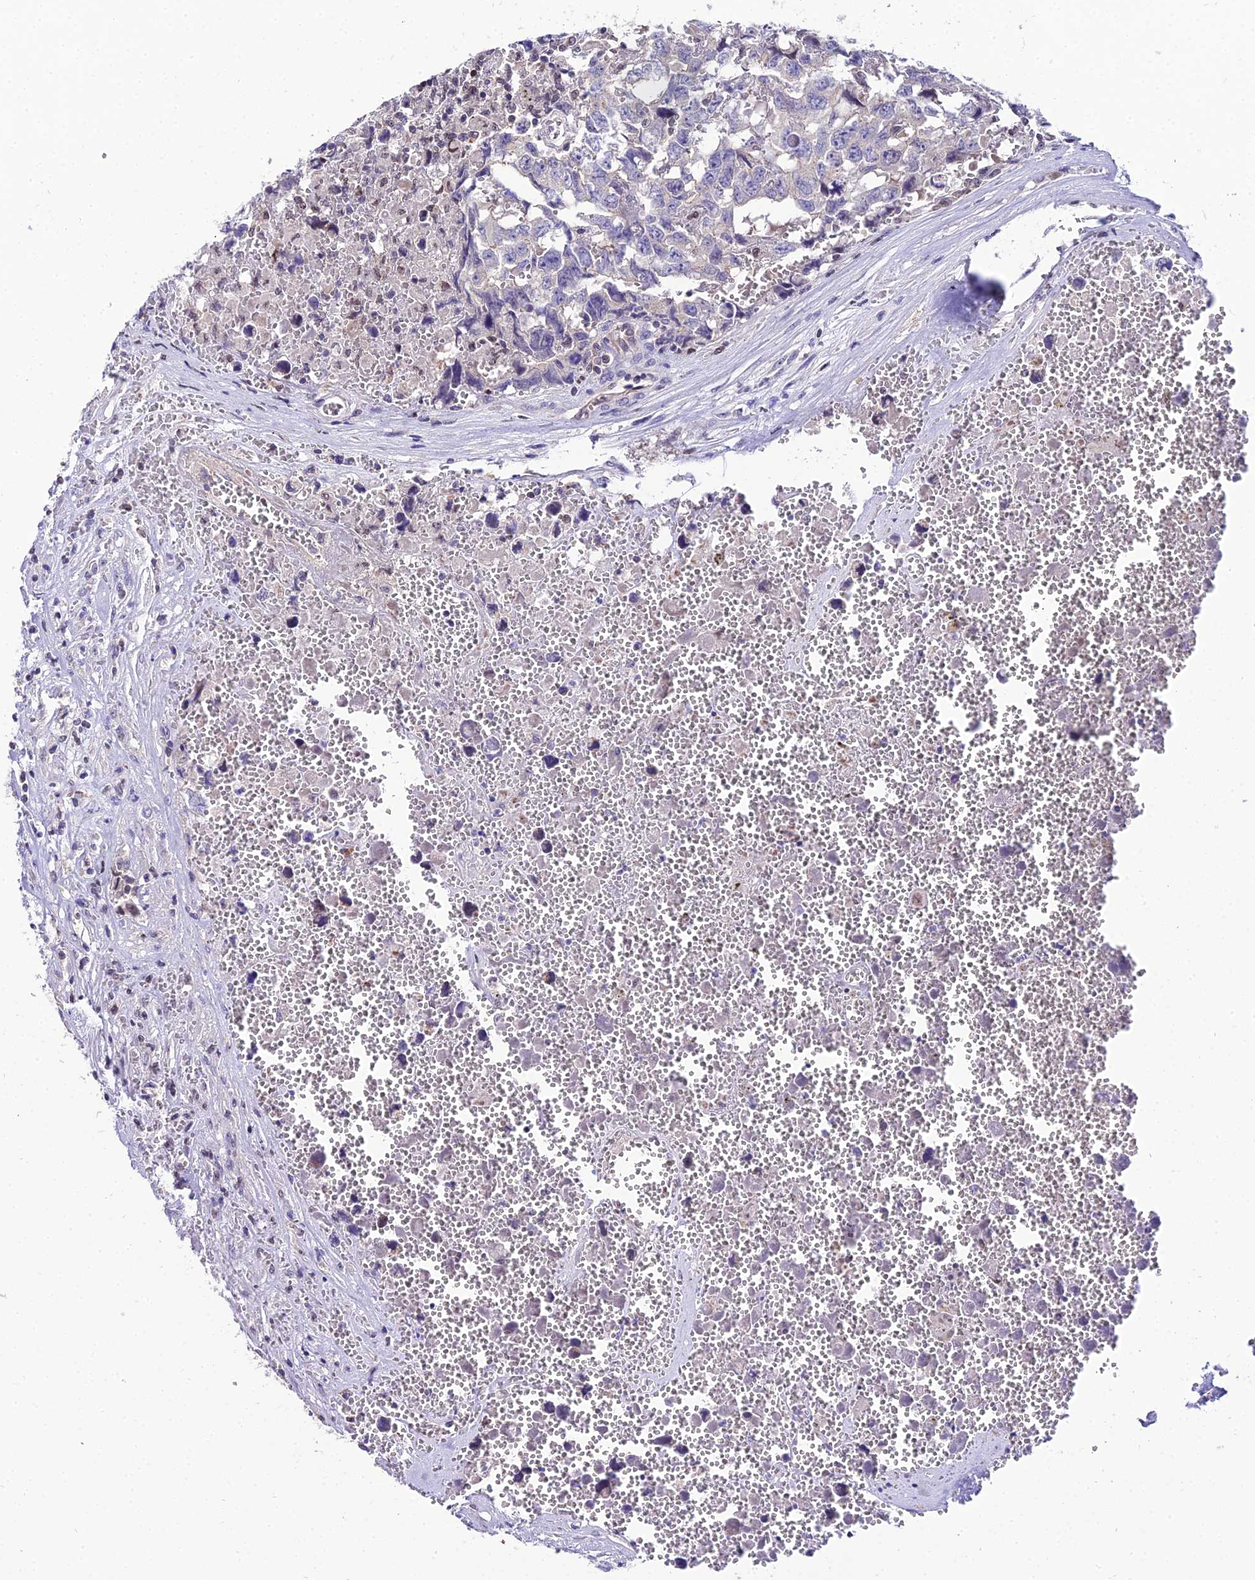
{"staining": {"intensity": "negative", "quantity": "none", "location": "none"}, "tissue": "testis cancer", "cell_type": "Tumor cells", "image_type": "cancer", "snomed": [{"axis": "morphology", "description": "Carcinoma, Embryonal, NOS"}, {"axis": "topography", "description": "Testis"}], "caption": "DAB (3,3'-diaminobenzidine) immunohistochemical staining of human testis cancer (embryonal carcinoma) shows no significant expression in tumor cells.", "gene": "SHQ1", "patient": {"sex": "male", "age": 31}}